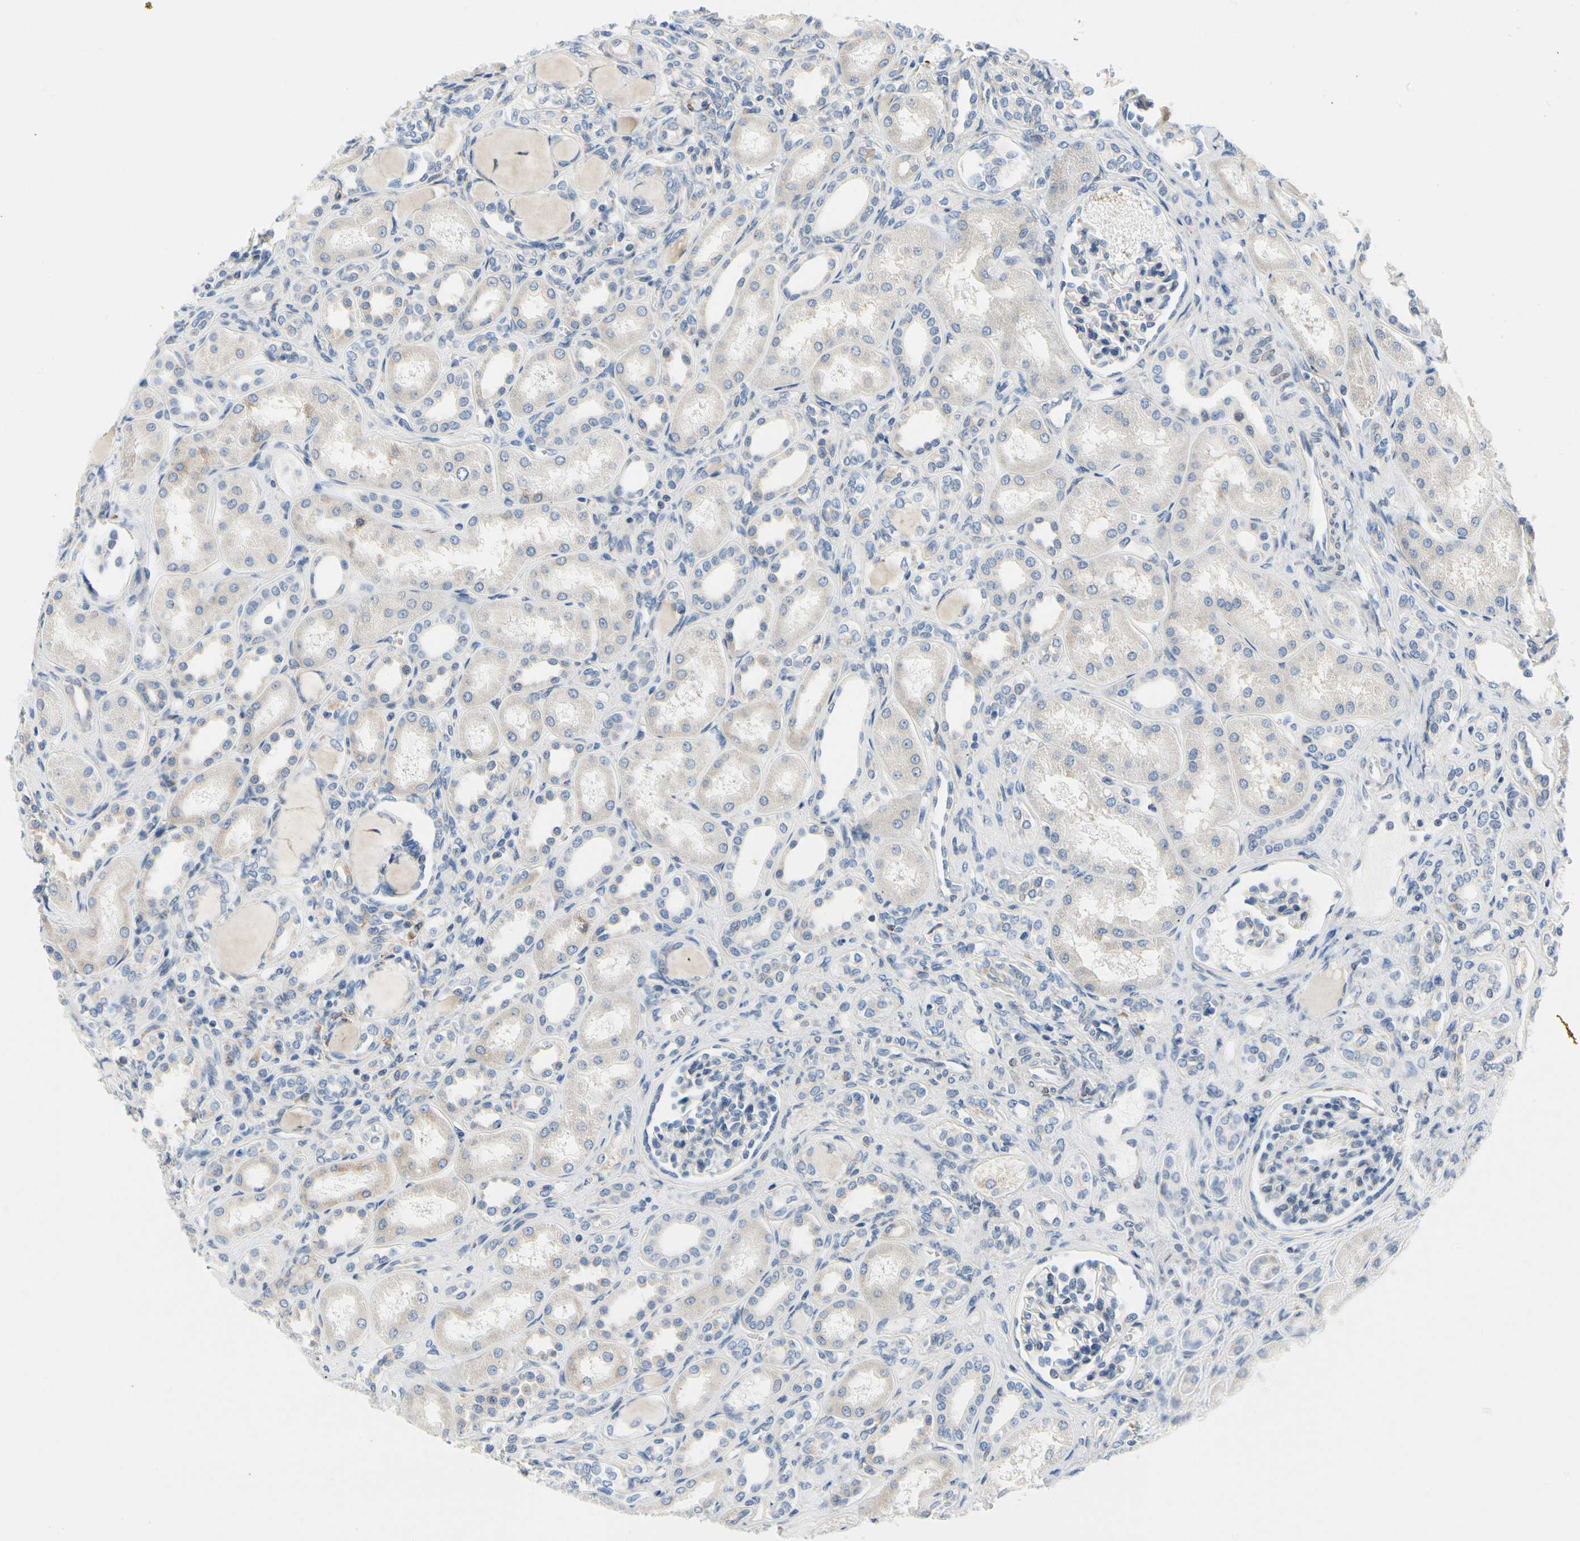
{"staining": {"intensity": "negative", "quantity": "none", "location": "none"}, "tissue": "kidney", "cell_type": "Cells in glomeruli", "image_type": "normal", "snomed": [{"axis": "morphology", "description": "Normal tissue, NOS"}, {"axis": "topography", "description": "Kidney"}], "caption": "Immunohistochemical staining of unremarkable kidney shows no significant staining in cells in glomeruli.", "gene": "STXBP1", "patient": {"sex": "male", "age": 7}}